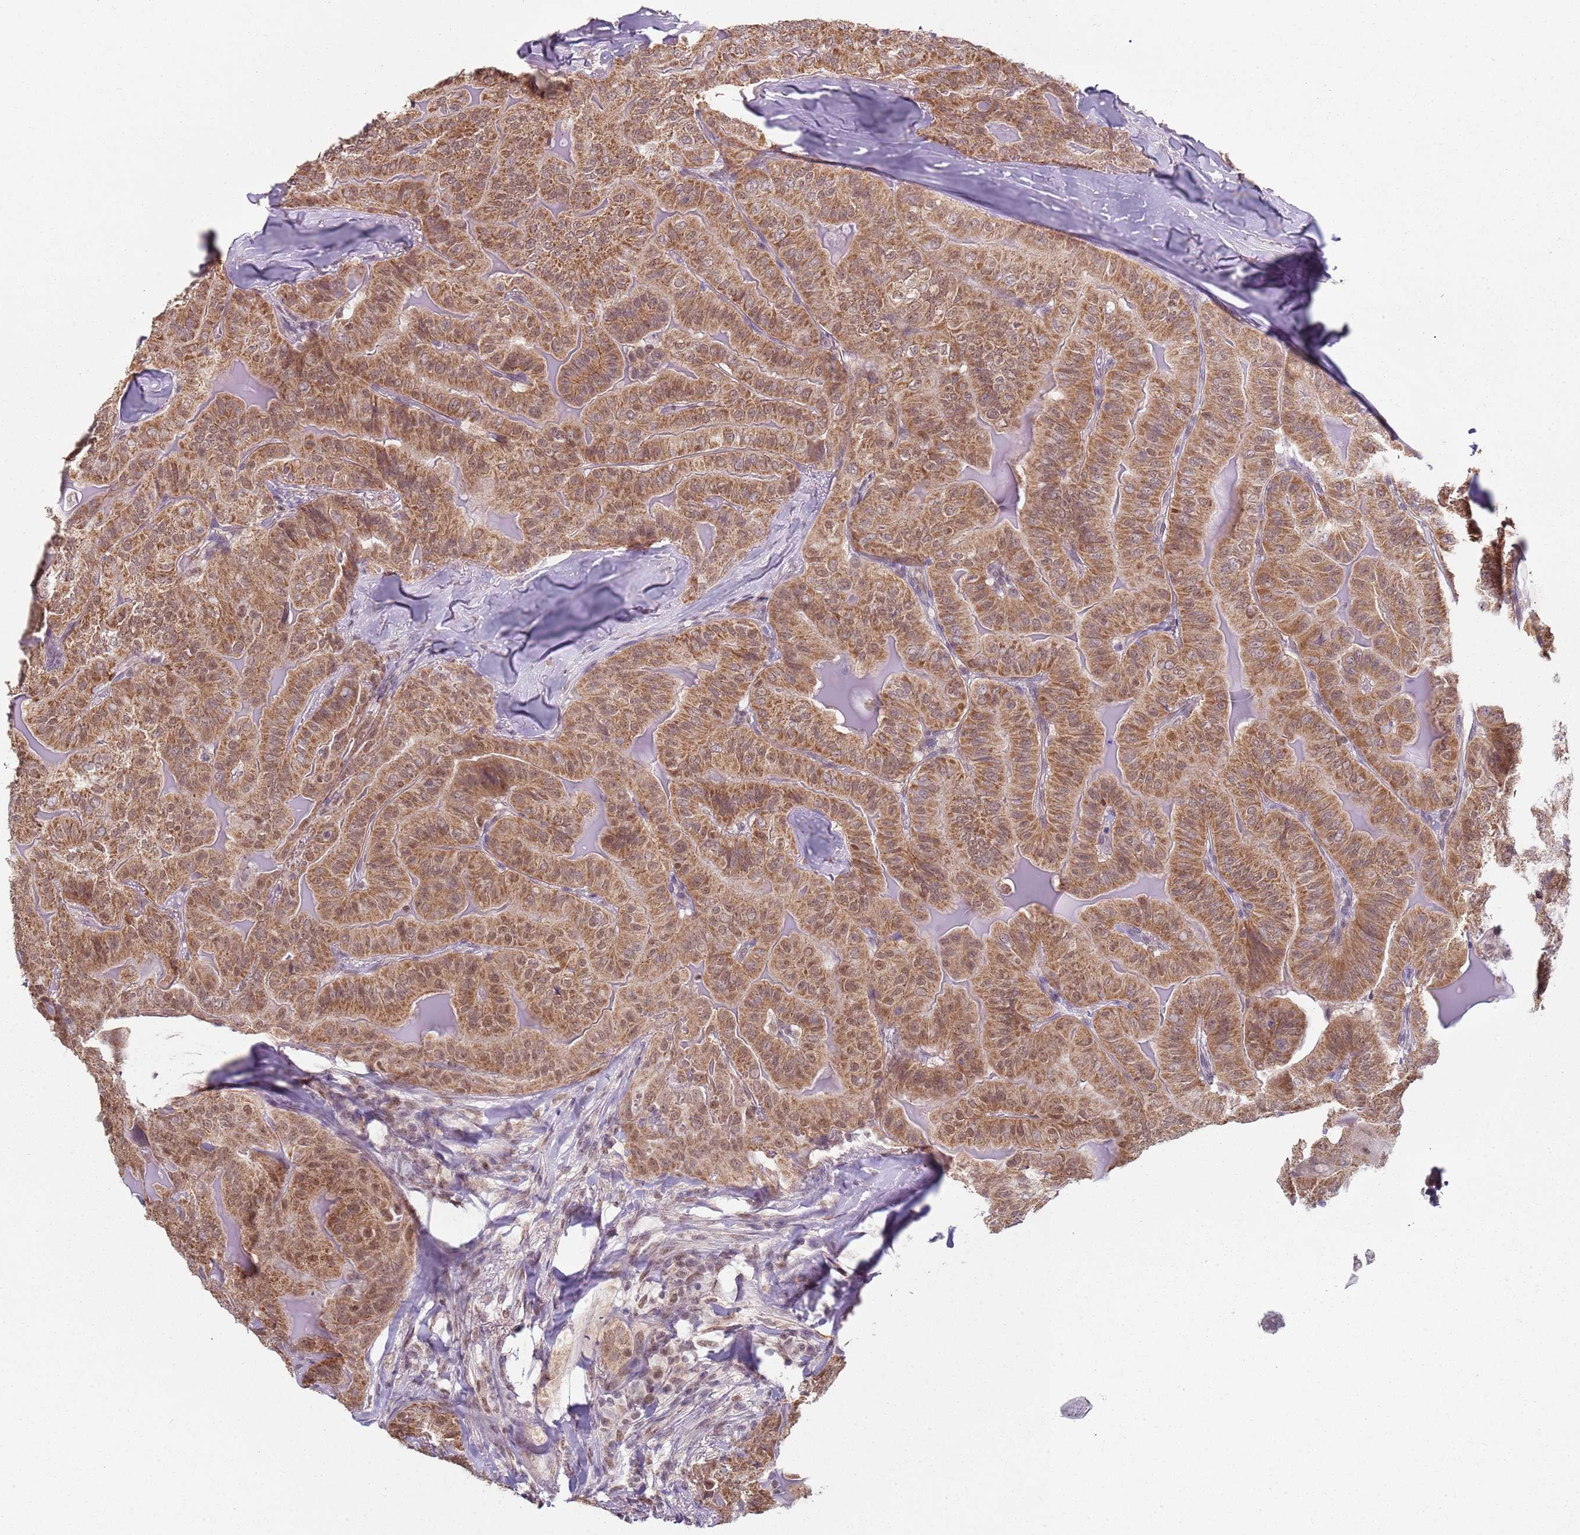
{"staining": {"intensity": "moderate", "quantity": ">75%", "location": "cytoplasmic/membranous,nuclear"}, "tissue": "thyroid cancer", "cell_type": "Tumor cells", "image_type": "cancer", "snomed": [{"axis": "morphology", "description": "Papillary adenocarcinoma, NOS"}, {"axis": "topography", "description": "Thyroid gland"}], "caption": "Approximately >75% of tumor cells in thyroid papillary adenocarcinoma show moderate cytoplasmic/membranous and nuclear protein expression as visualized by brown immunohistochemical staining.", "gene": "SMARCAL1", "patient": {"sex": "female", "age": 68}}